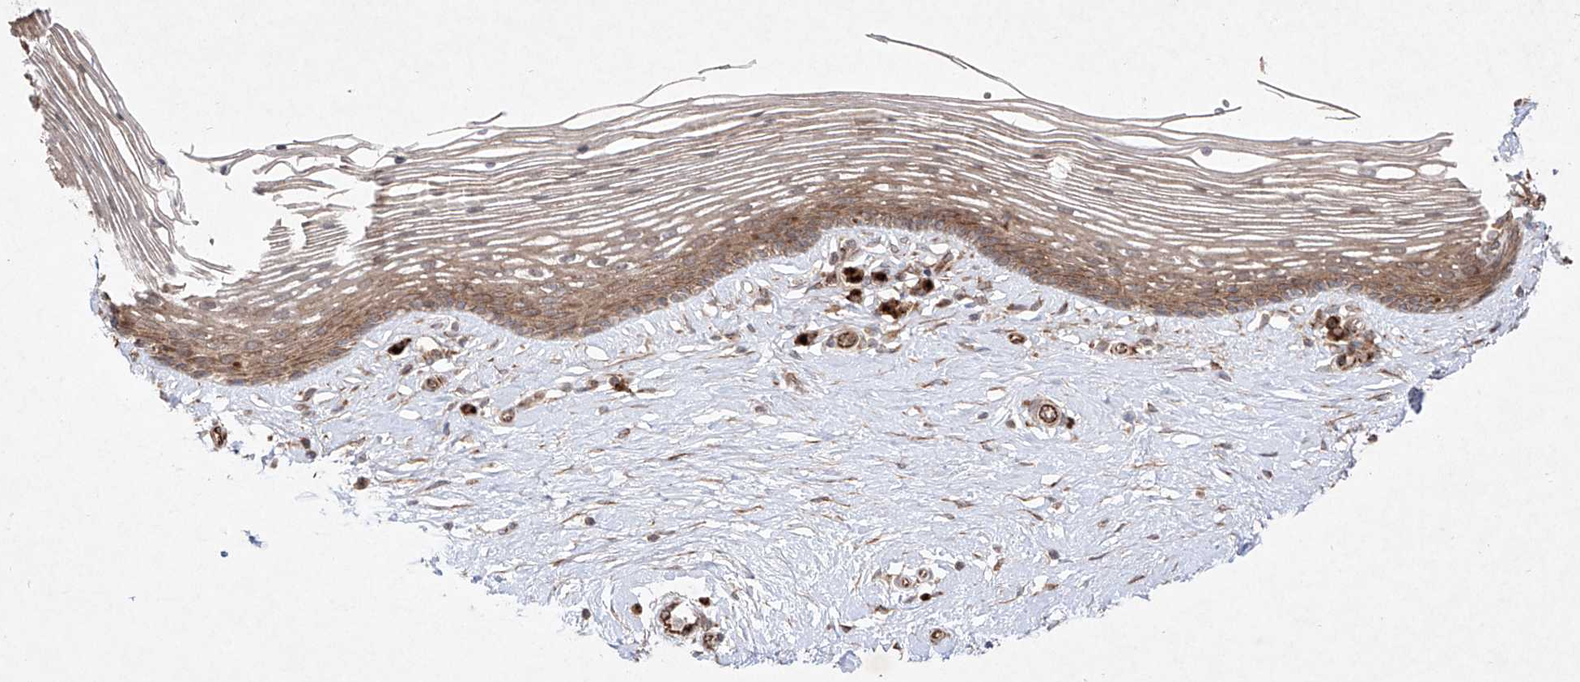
{"staining": {"intensity": "moderate", "quantity": ">75%", "location": "cytoplasmic/membranous"}, "tissue": "vagina", "cell_type": "Squamous epithelial cells", "image_type": "normal", "snomed": [{"axis": "morphology", "description": "Normal tissue, NOS"}, {"axis": "topography", "description": "Vagina"}], "caption": "Immunohistochemistry (DAB) staining of benign vagina shows moderate cytoplasmic/membranous protein positivity in about >75% of squamous epithelial cells.", "gene": "YKT6", "patient": {"sex": "female", "age": 46}}